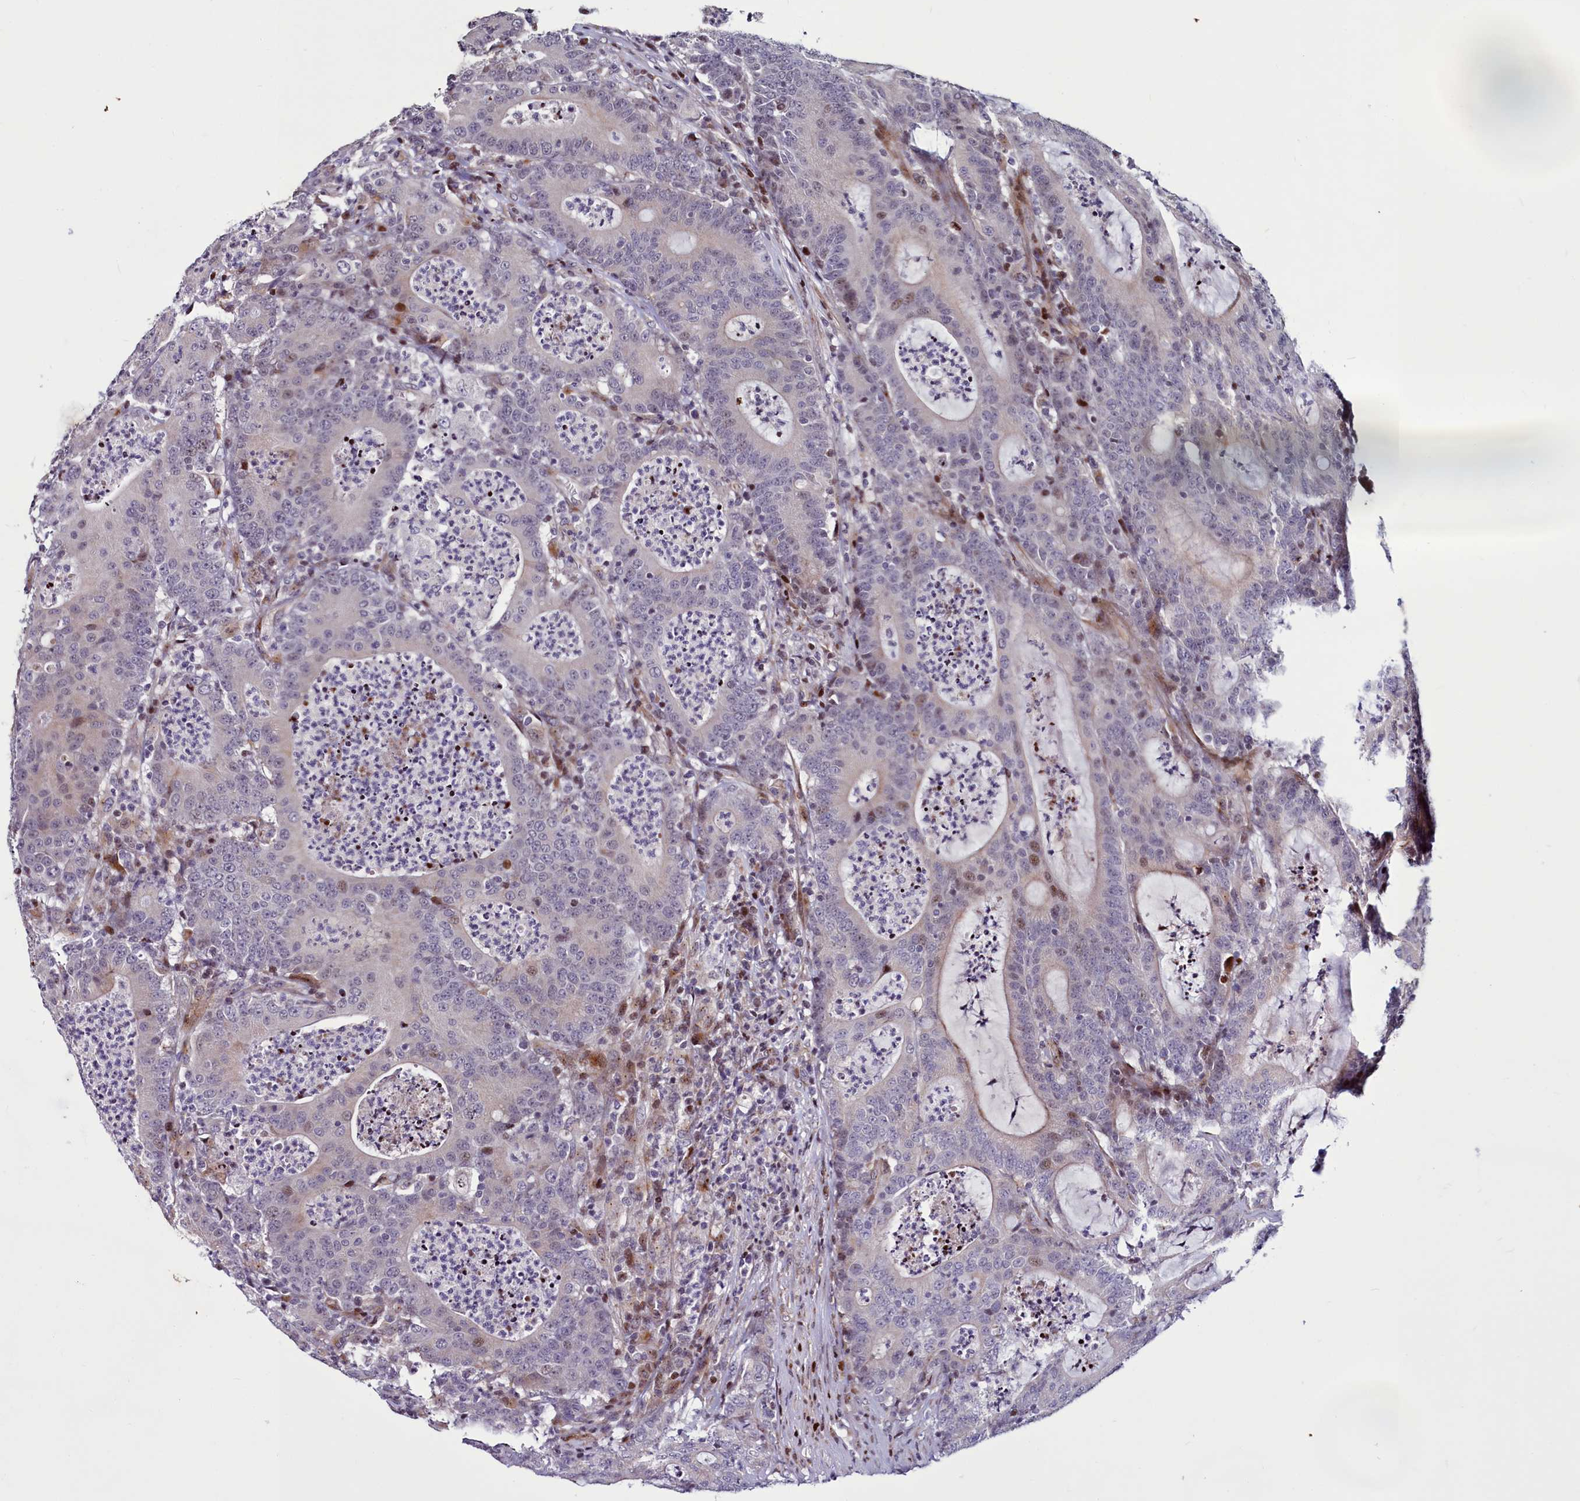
{"staining": {"intensity": "moderate", "quantity": "<25%", "location": "nuclear"}, "tissue": "colorectal cancer", "cell_type": "Tumor cells", "image_type": "cancer", "snomed": [{"axis": "morphology", "description": "Adenocarcinoma, NOS"}, {"axis": "topography", "description": "Colon"}], "caption": "Moderate nuclear protein positivity is identified in about <25% of tumor cells in colorectal cancer (adenocarcinoma).", "gene": "WBP11", "patient": {"sex": "male", "age": 83}}